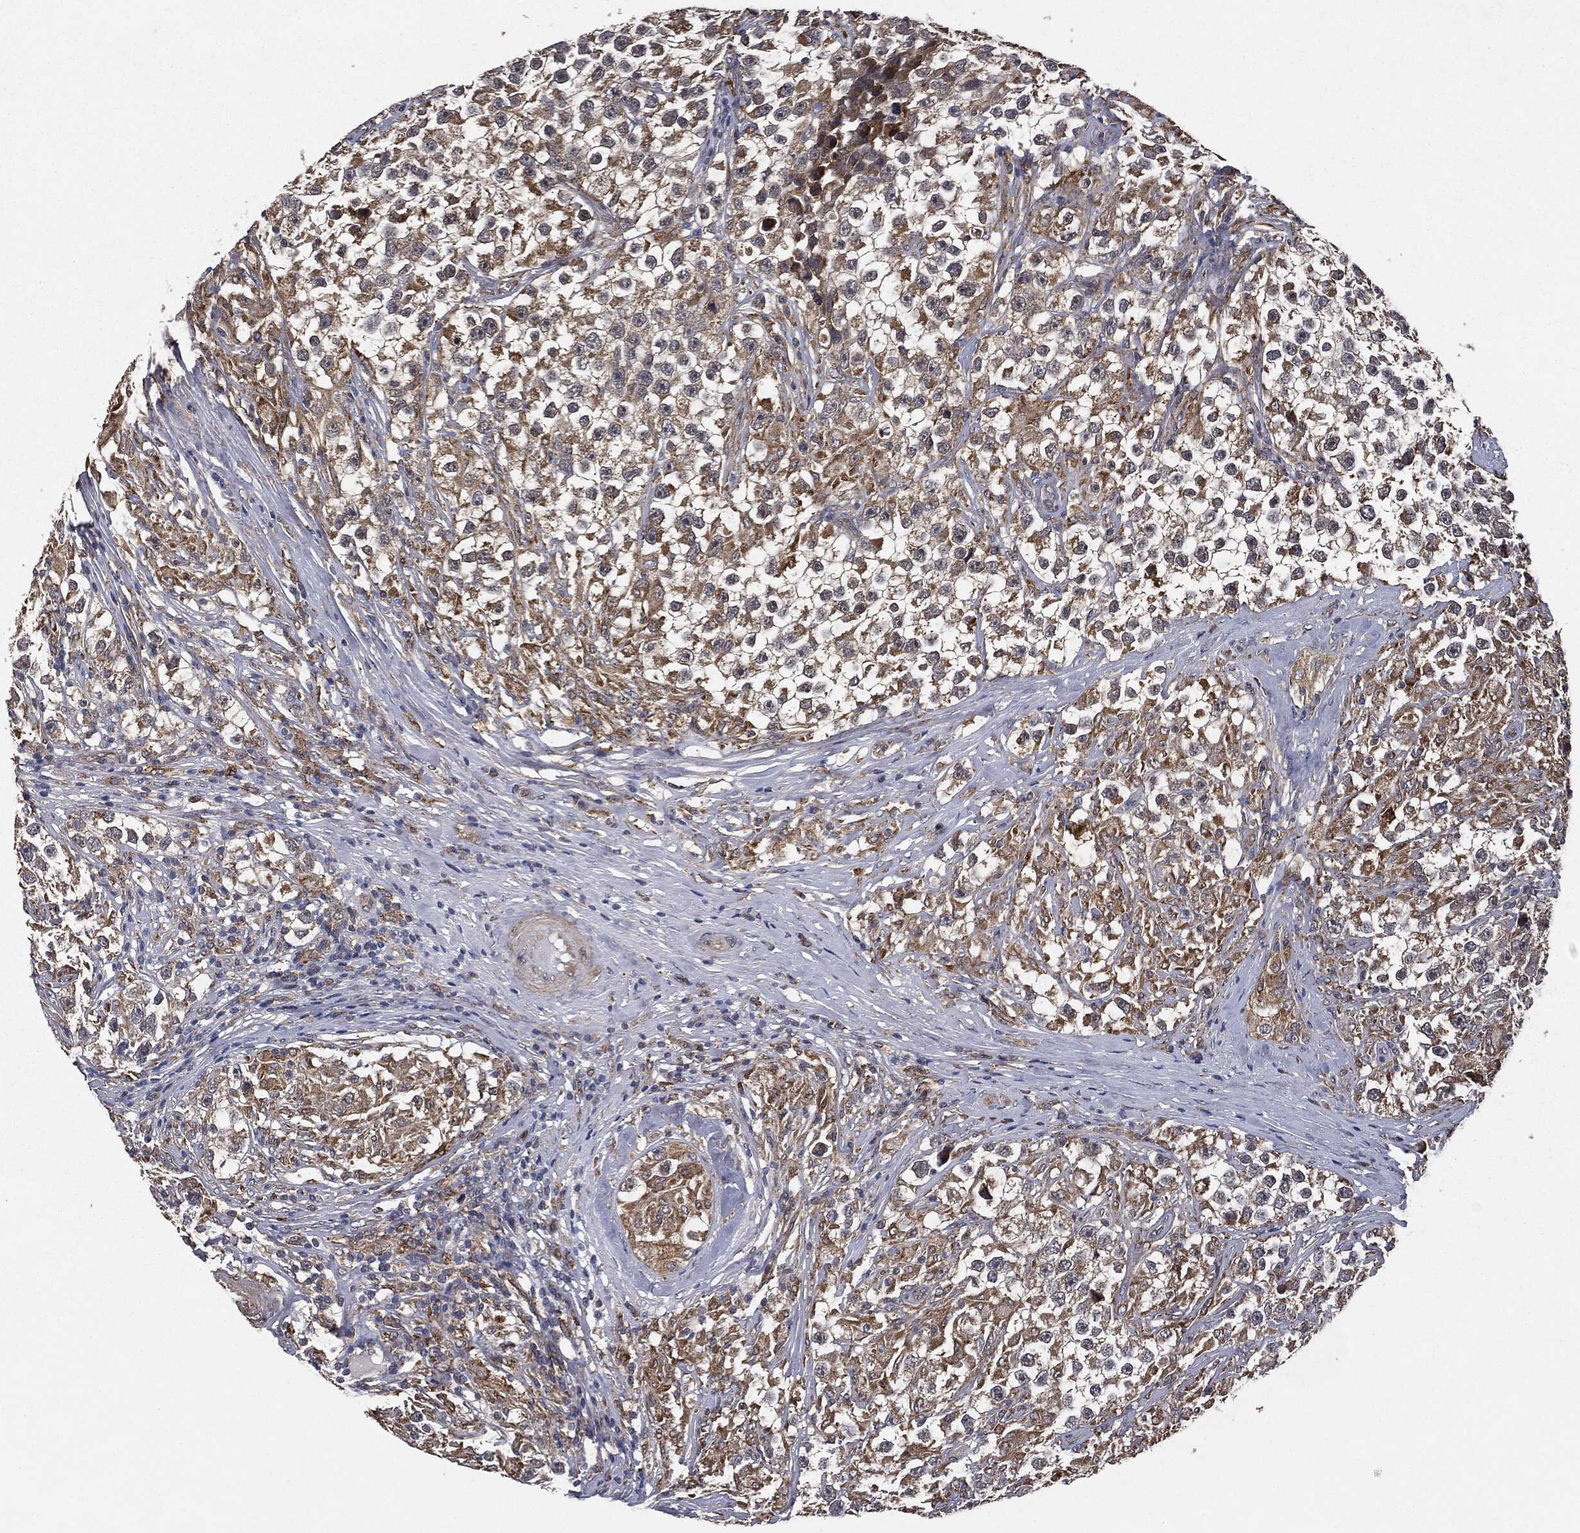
{"staining": {"intensity": "moderate", "quantity": ">75%", "location": "cytoplasmic/membranous"}, "tissue": "testis cancer", "cell_type": "Tumor cells", "image_type": "cancer", "snomed": [{"axis": "morphology", "description": "Seminoma, NOS"}, {"axis": "topography", "description": "Testis"}], "caption": "Protein expression analysis of testis cancer shows moderate cytoplasmic/membranous positivity in approximately >75% of tumor cells. Immunohistochemistry stains the protein in brown and the nuclei are stained blue.", "gene": "MIER2", "patient": {"sex": "male", "age": 46}}